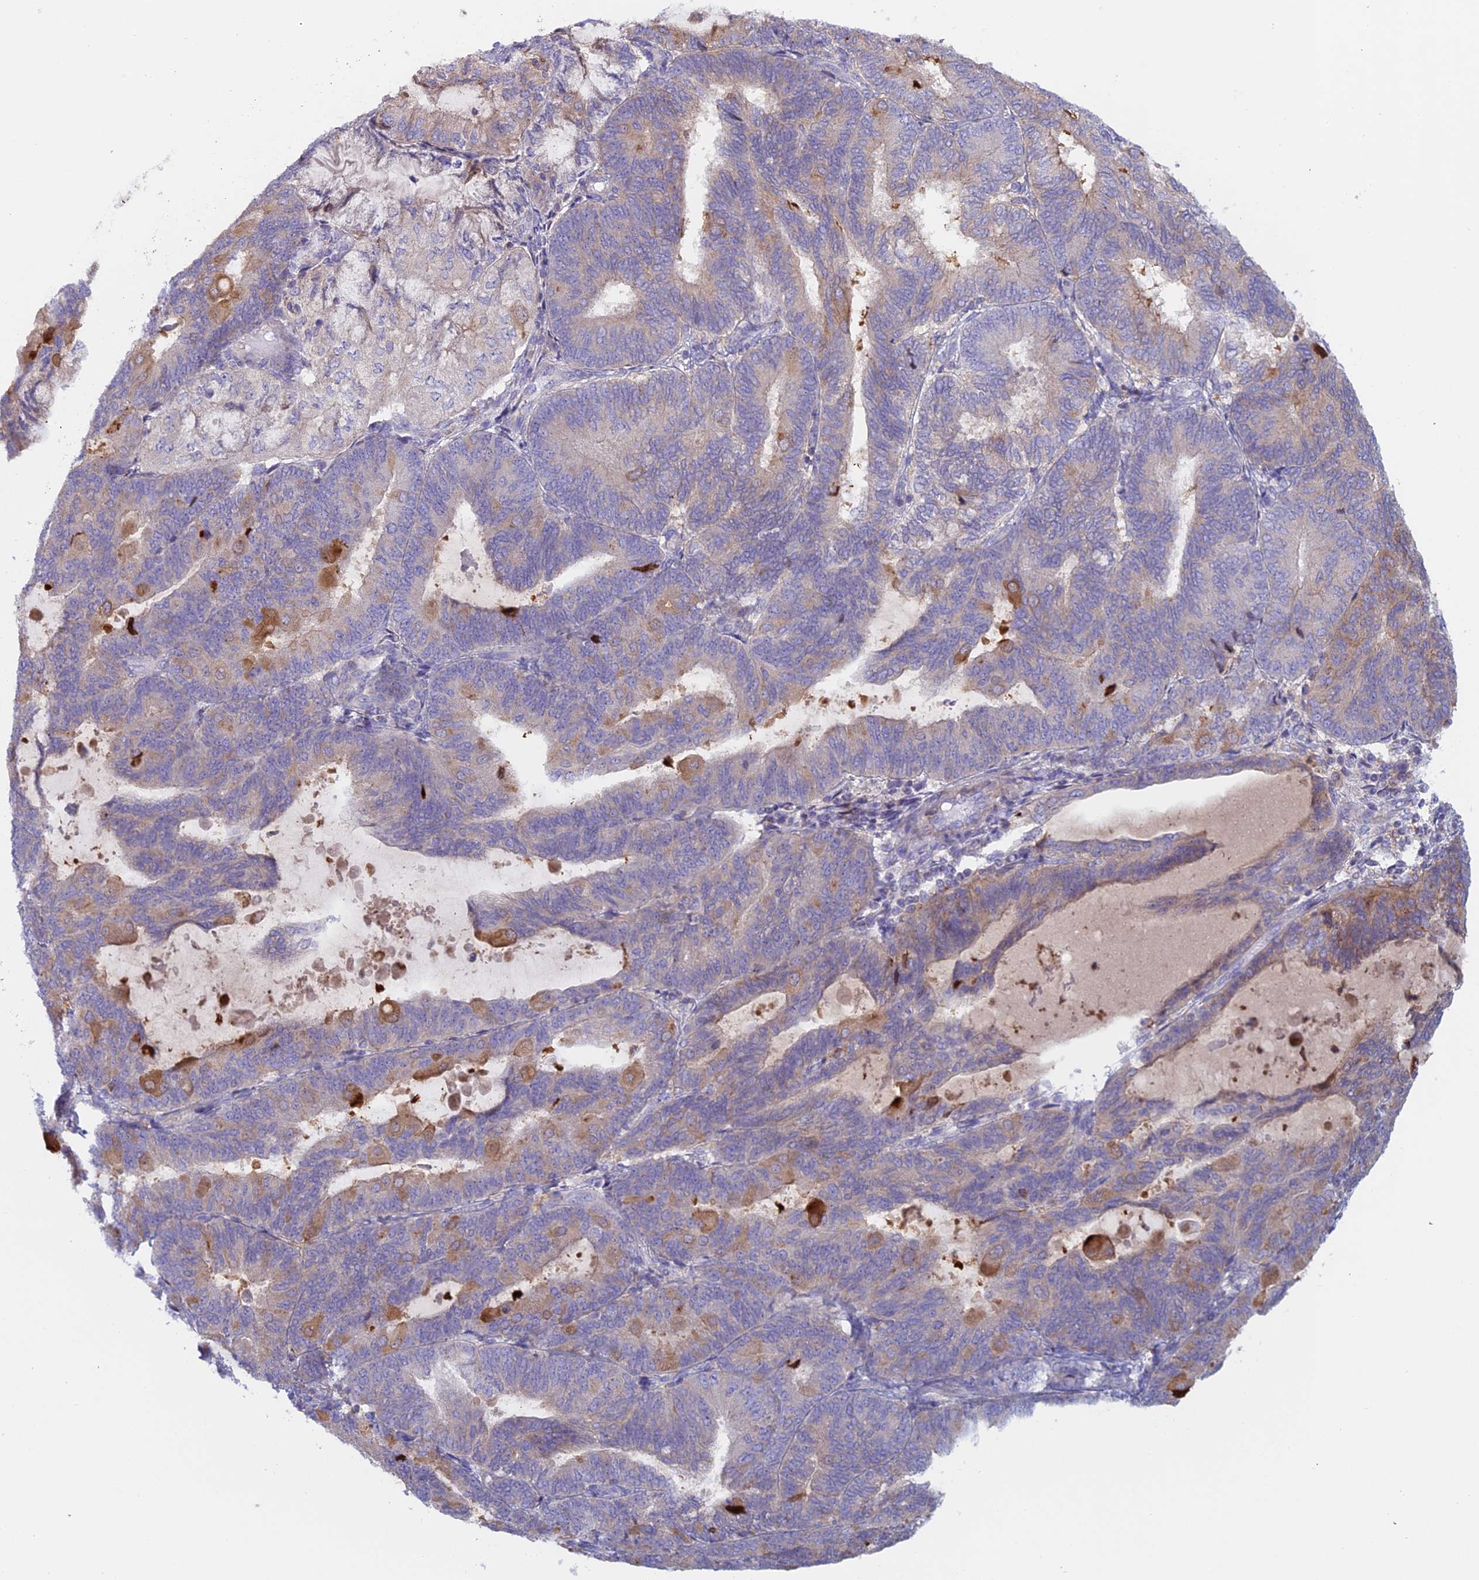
{"staining": {"intensity": "negative", "quantity": "none", "location": "none"}, "tissue": "endometrial cancer", "cell_type": "Tumor cells", "image_type": "cancer", "snomed": [{"axis": "morphology", "description": "Adenocarcinoma, NOS"}, {"axis": "topography", "description": "Endometrium"}], "caption": "Immunohistochemical staining of endometrial cancer (adenocarcinoma) demonstrates no significant staining in tumor cells.", "gene": "IFTAP", "patient": {"sex": "female", "age": 81}}